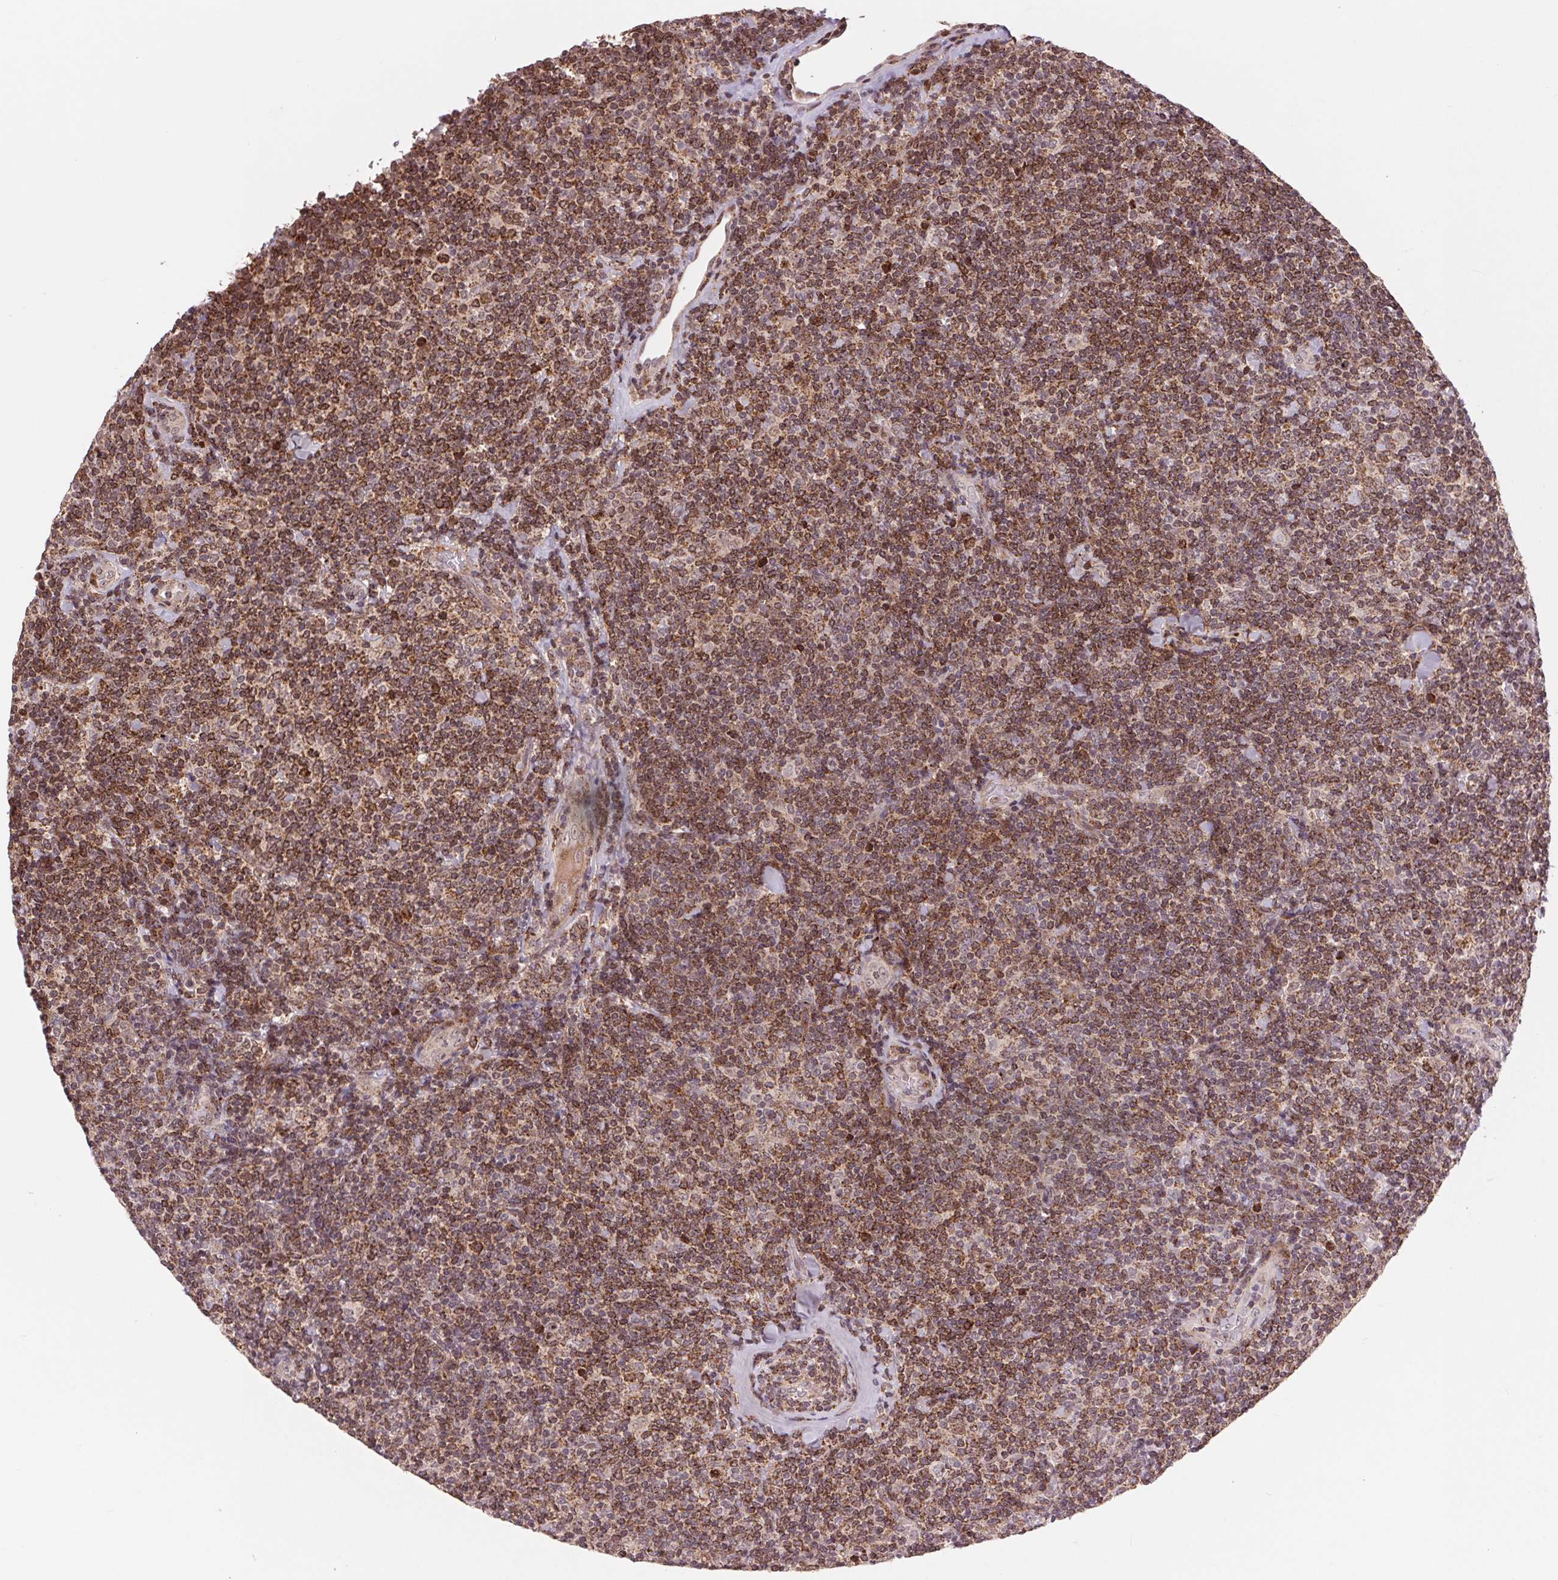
{"staining": {"intensity": "strong", "quantity": ">75%", "location": "cytoplasmic/membranous"}, "tissue": "lymphoma", "cell_type": "Tumor cells", "image_type": "cancer", "snomed": [{"axis": "morphology", "description": "Malignant lymphoma, non-Hodgkin's type, Low grade"}, {"axis": "topography", "description": "Lymph node"}], "caption": "There is high levels of strong cytoplasmic/membranous expression in tumor cells of lymphoma, as demonstrated by immunohistochemical staining (brown color).", "gene": "CHMP4B", "patient": {"sex": "female", "age": 56}}